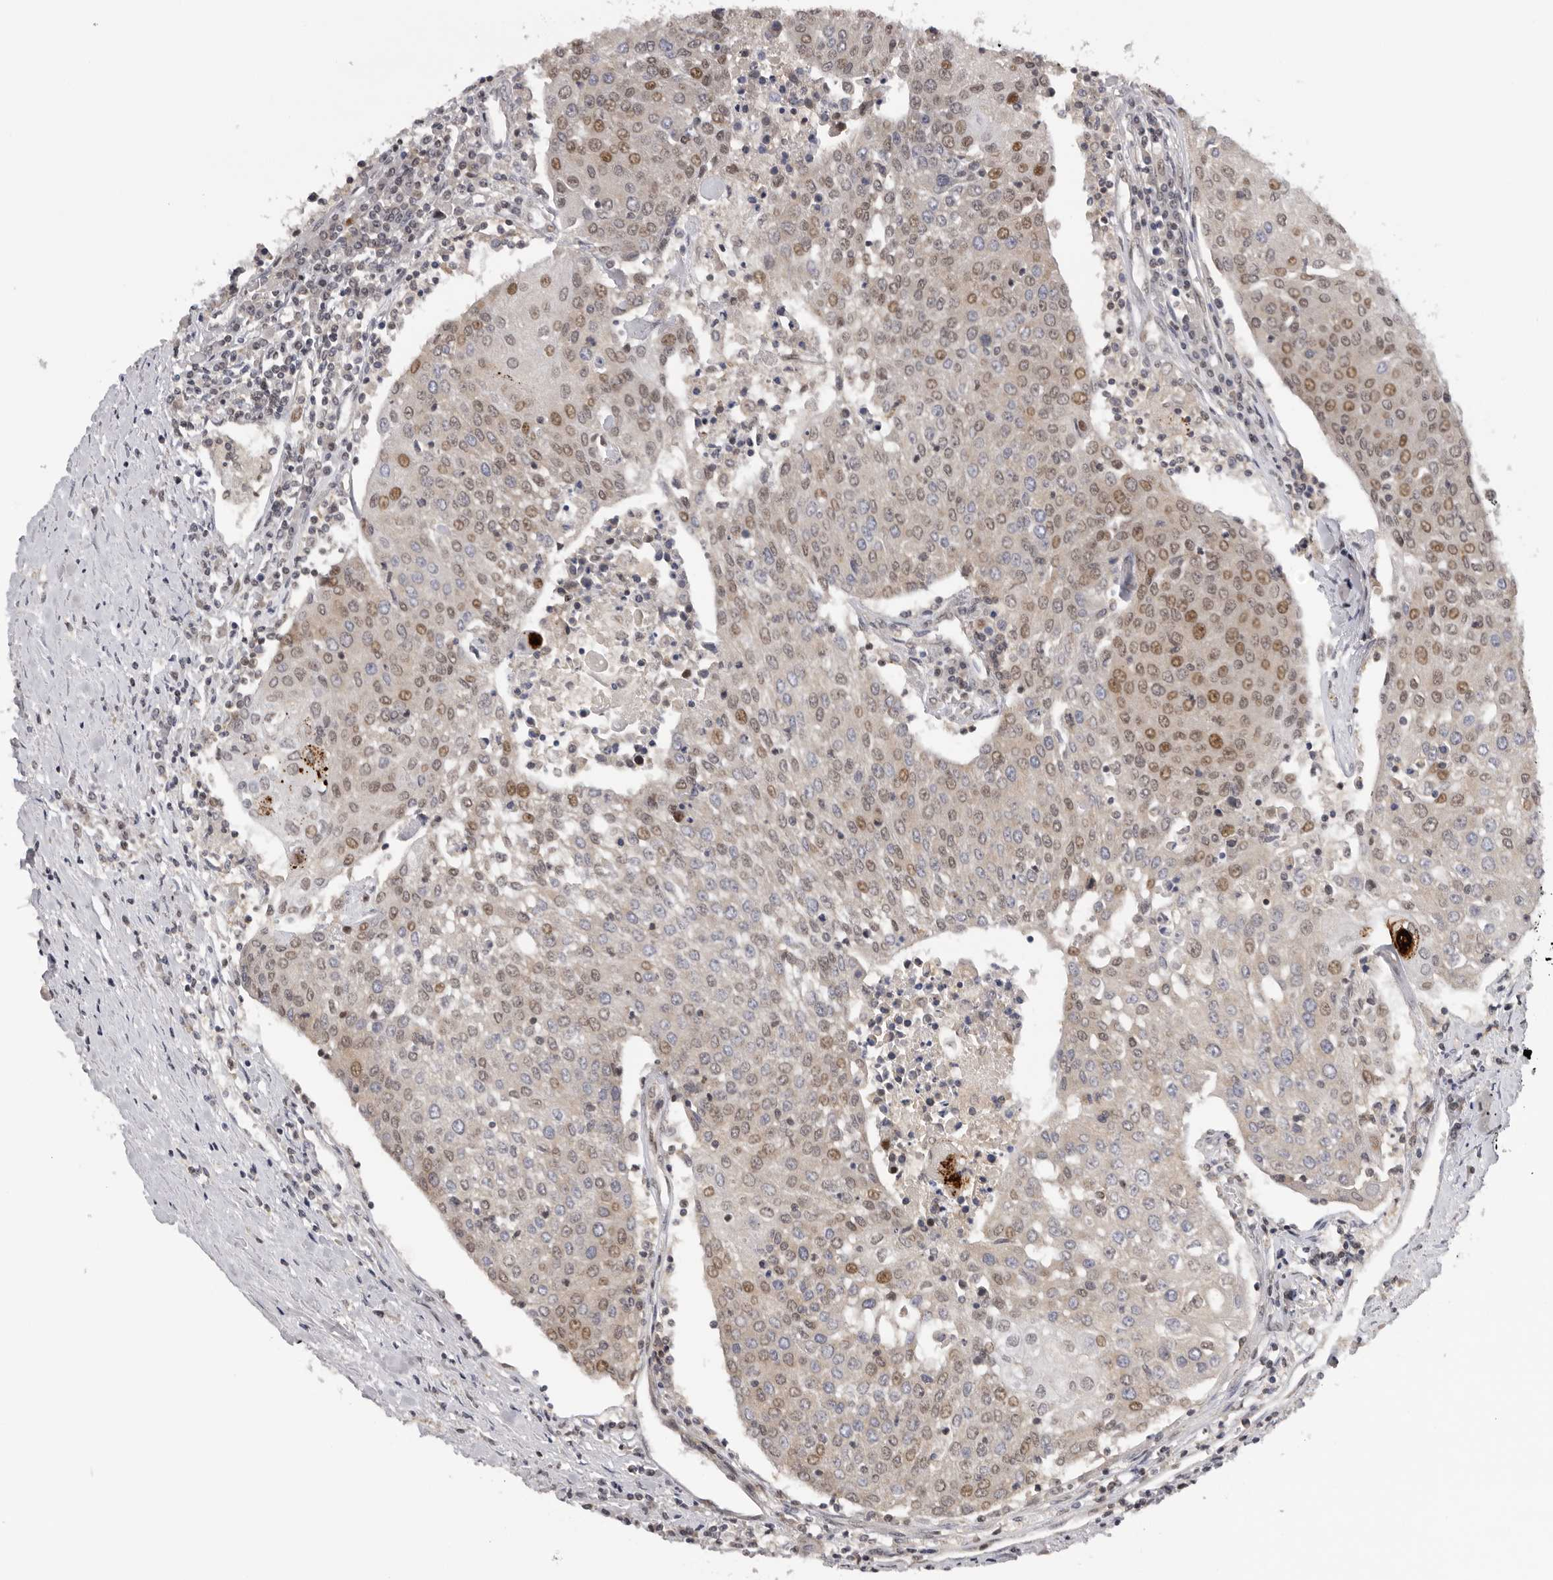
{"staining": {"intensity": "moderate", "quantity": "25%-75%", "location": "nuclear"}, "tissue": "urothelial cancer", "cell_type": "Tumor cells", "image_type": "cancer", "snomed": [{"axis": "morphology", "description": "Urothelial carcinoma, High grade"}, {"axis": "topography", "description": "Urinary bladder"}], "caption": "Protein staining displays moderate nuclear staining in about 25%-75% of tumor cells in high-grade urothelial carcinoma. The protein of interest is shown in brown color, while the nuclei are stained blue.", "gene": "KIF2B", "patient": {"sex": "female", "age": 85}}